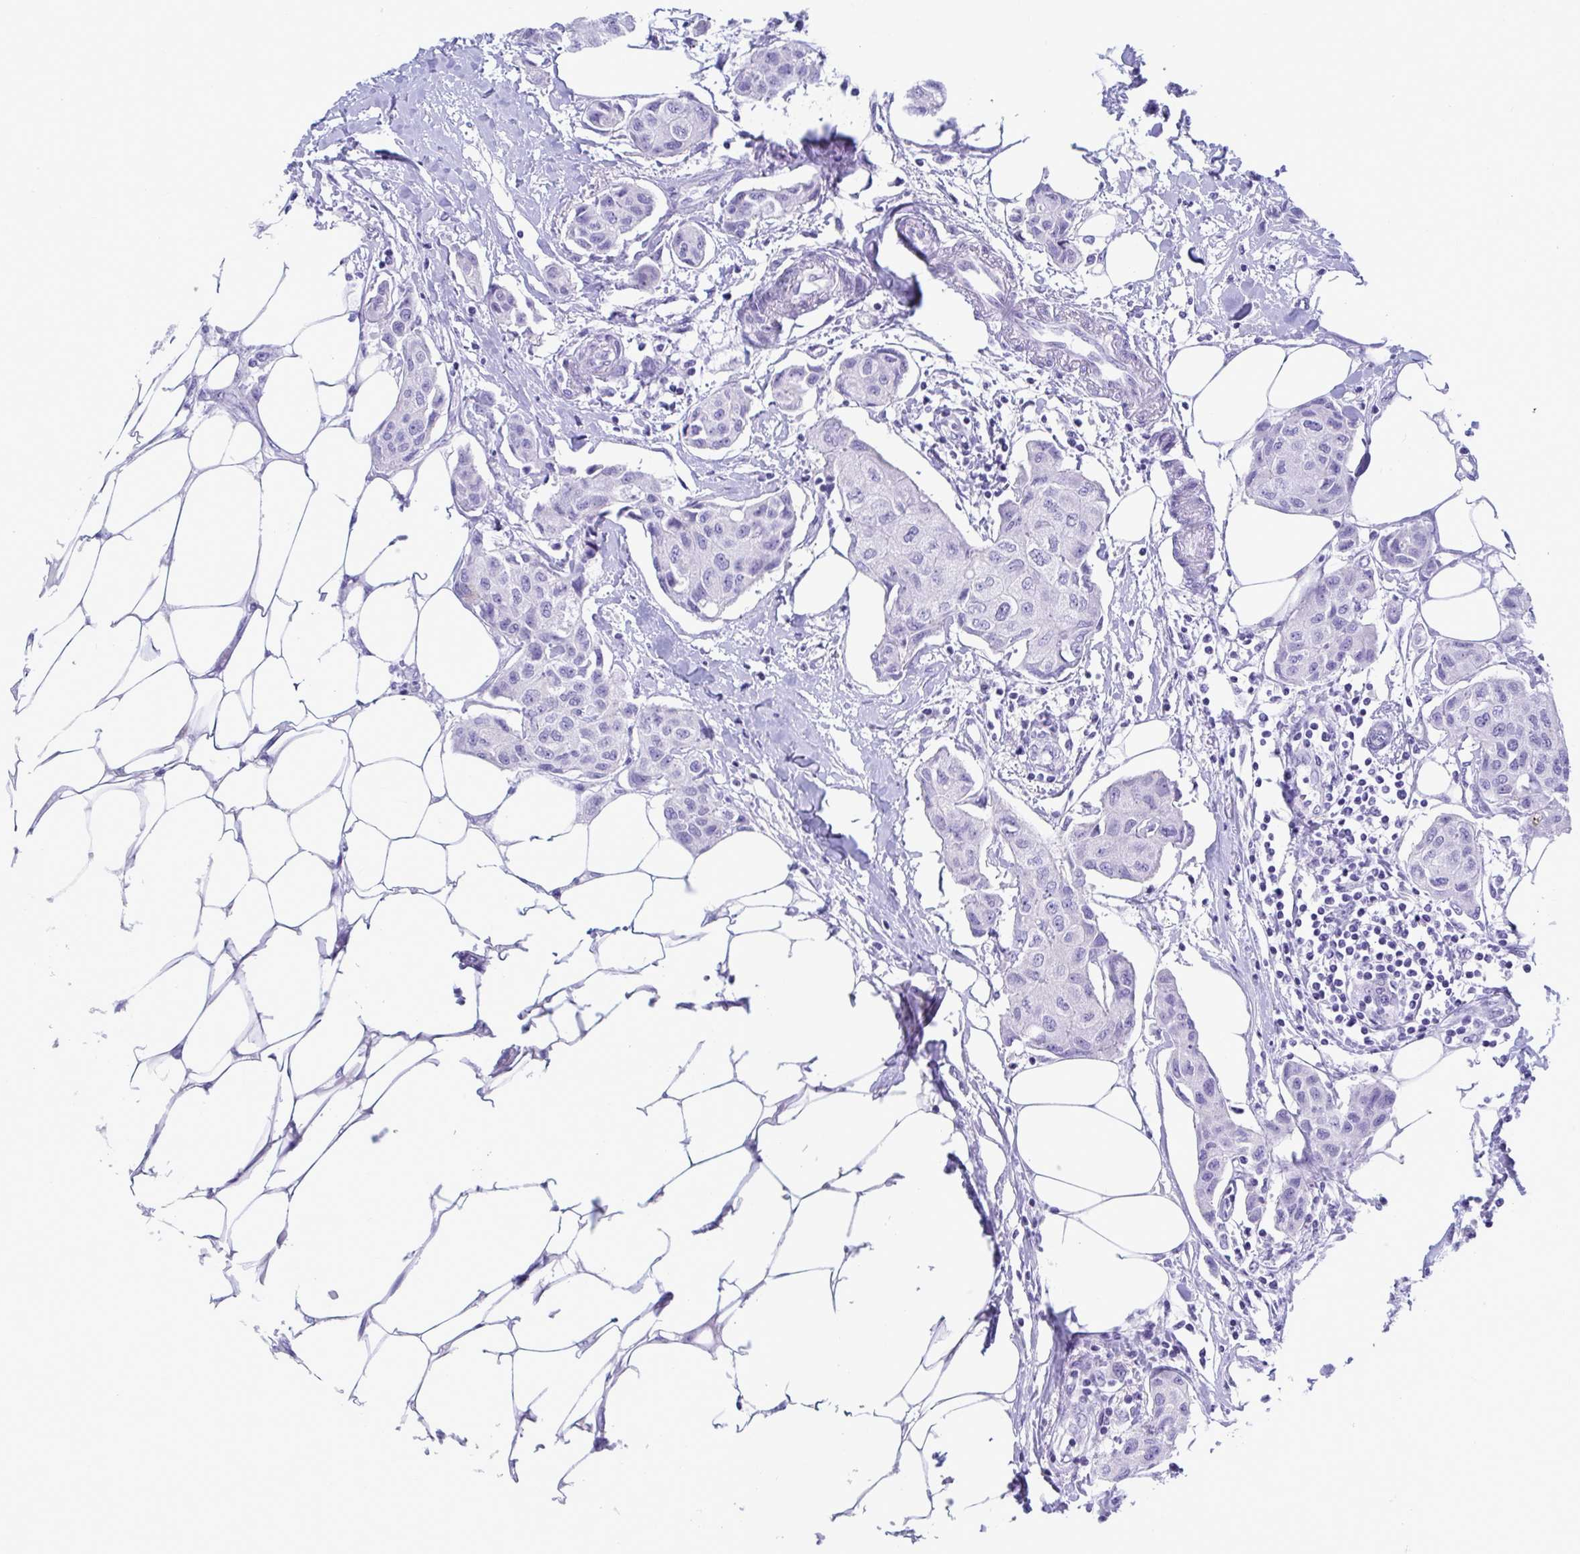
{"staining": {"intensity": "negative", "quantity": "none", "location": "none"}, "tissue": "breast cancer", "cell_type": "Tumor cells", "image_type": "cancer", "snomed": [{"axis": "morphology", "description": "Duct carcinoma"}, {"axis": "topography", "description": "Breast"}, {"axis": "topography", "description": "Lymph node"}], "caption": "Micrograph shows no significant protein staining in tumor cells of breast cancer (invasive ductal carcinoma).", "gene": "TTC30B", "patient": {"sex": "female", "age": 80}}